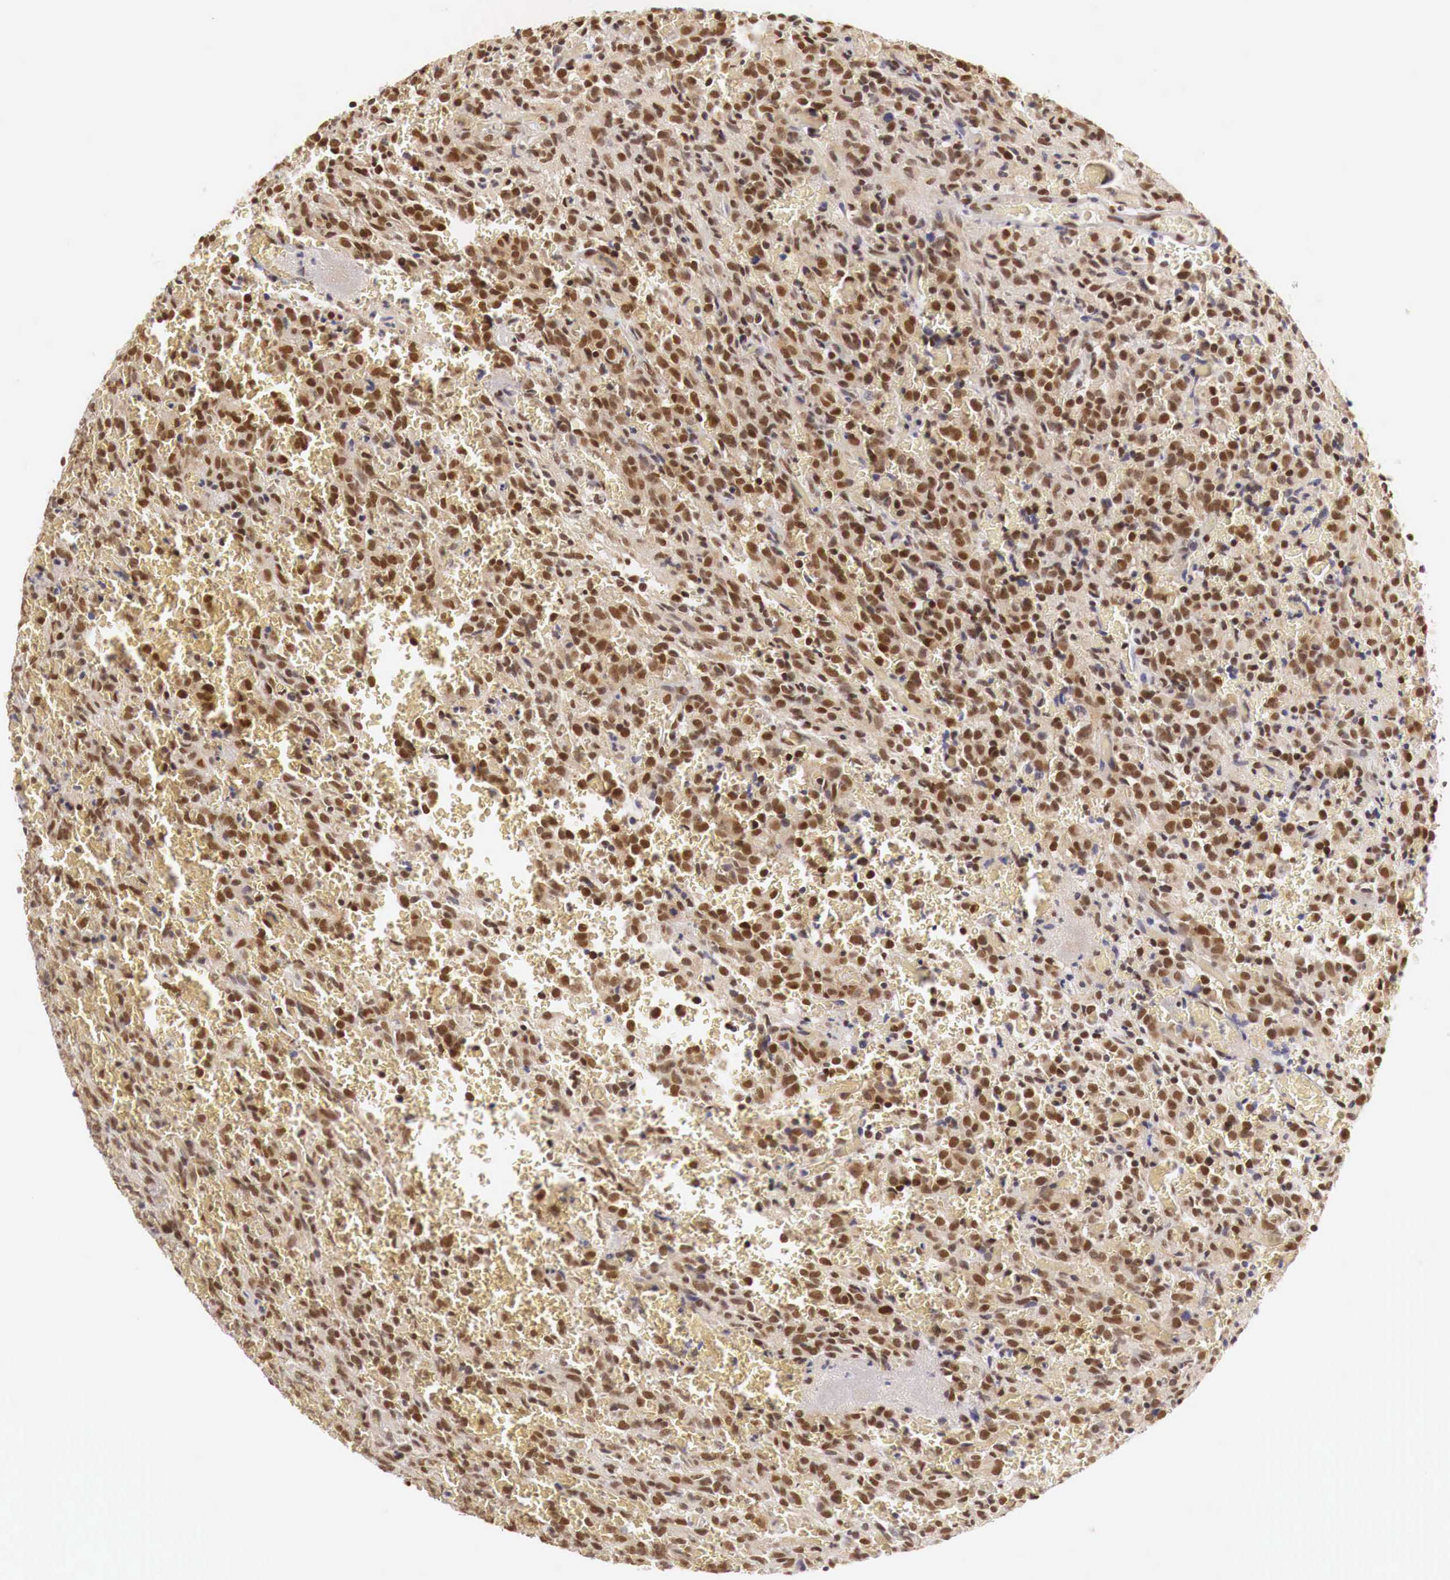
{"staining": {"intensity": "strong", "quantity": ">75%", "location": "cytoplasmic/membranous,nuclear"}, "tissue": "glioma", "cell_type": "Tumor cells", "image_type": "cancer", "snomed": [{"axis": "morphology", "description": "Glioma, malignant, High grade"}, {"axis": "topography", "description": "Brain"}], "caption": "The micrograph displays staining of glioma, revealing strong cytoplasmic/membranous and nuclear protein staining (brown color) within tumor cells. (brown staining indicates protein expression, while blue staining denotes nuclei).", "gene": "GPKOW", "patient": {"sex": "male", "age": 56}}